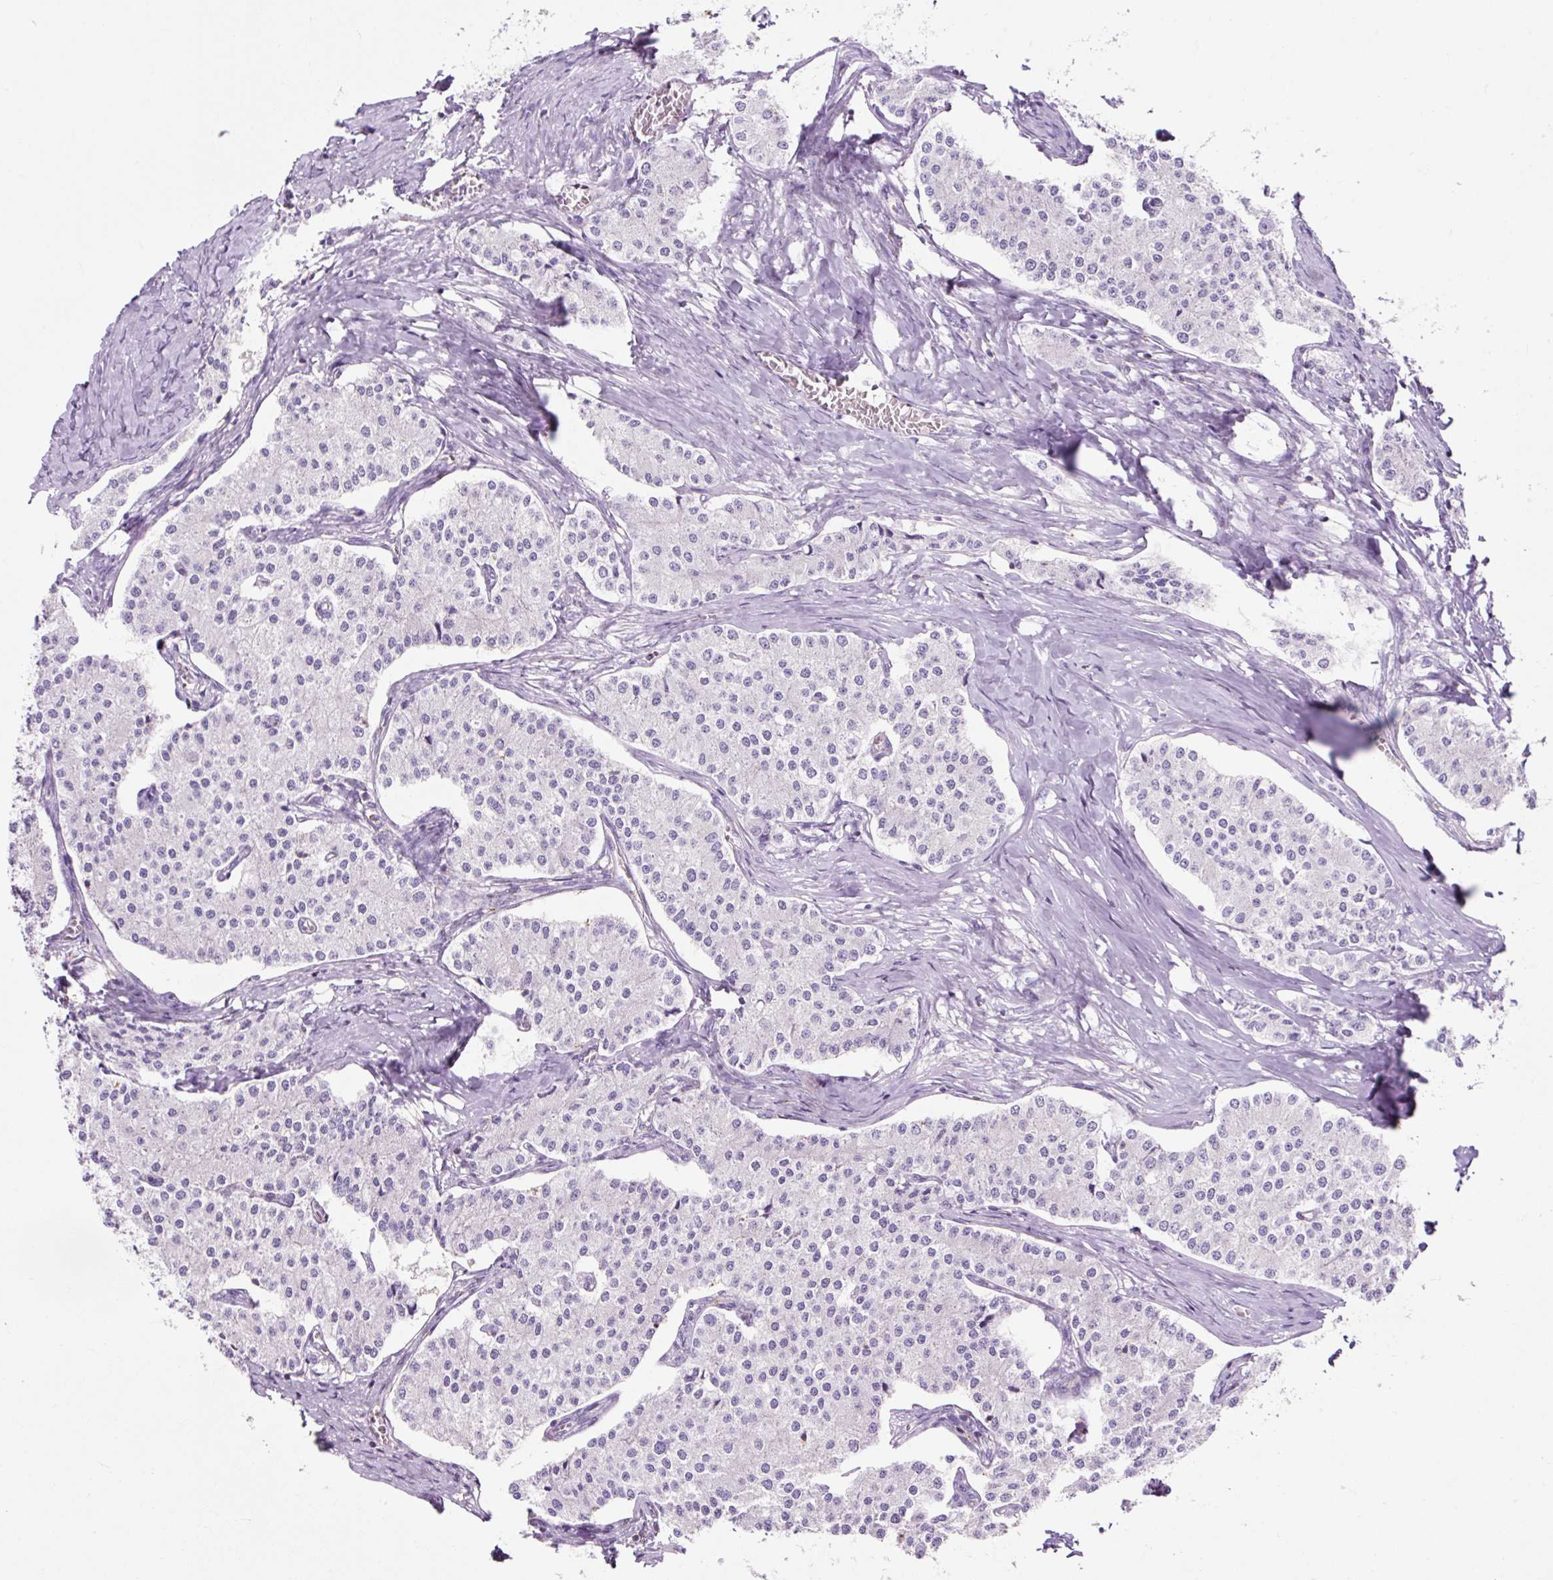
{"staining": {"intensity": "negative", "quantity": "none", "location": "none"}, "tissue": "carcinoid", "cell_type": "Tumor cells", "image_type": "cancer", "snomed": [{"axis": "morphology", "description": "Carcinoid, malignant, NOS"}, {"axis": "topography", "description": "Colon"}], "caption": "DAB (3,3'-diaminobenzidine) immunohistochemical staining of carcinoid reveals no significant staining in tumor cells. (Stains: DAB IHC with hematoxylin counter stain, Microscopy: brightfield microscopy at high magnification).", "gene": "OR10A7", "patient": {"sex": "female", "age": 52}}